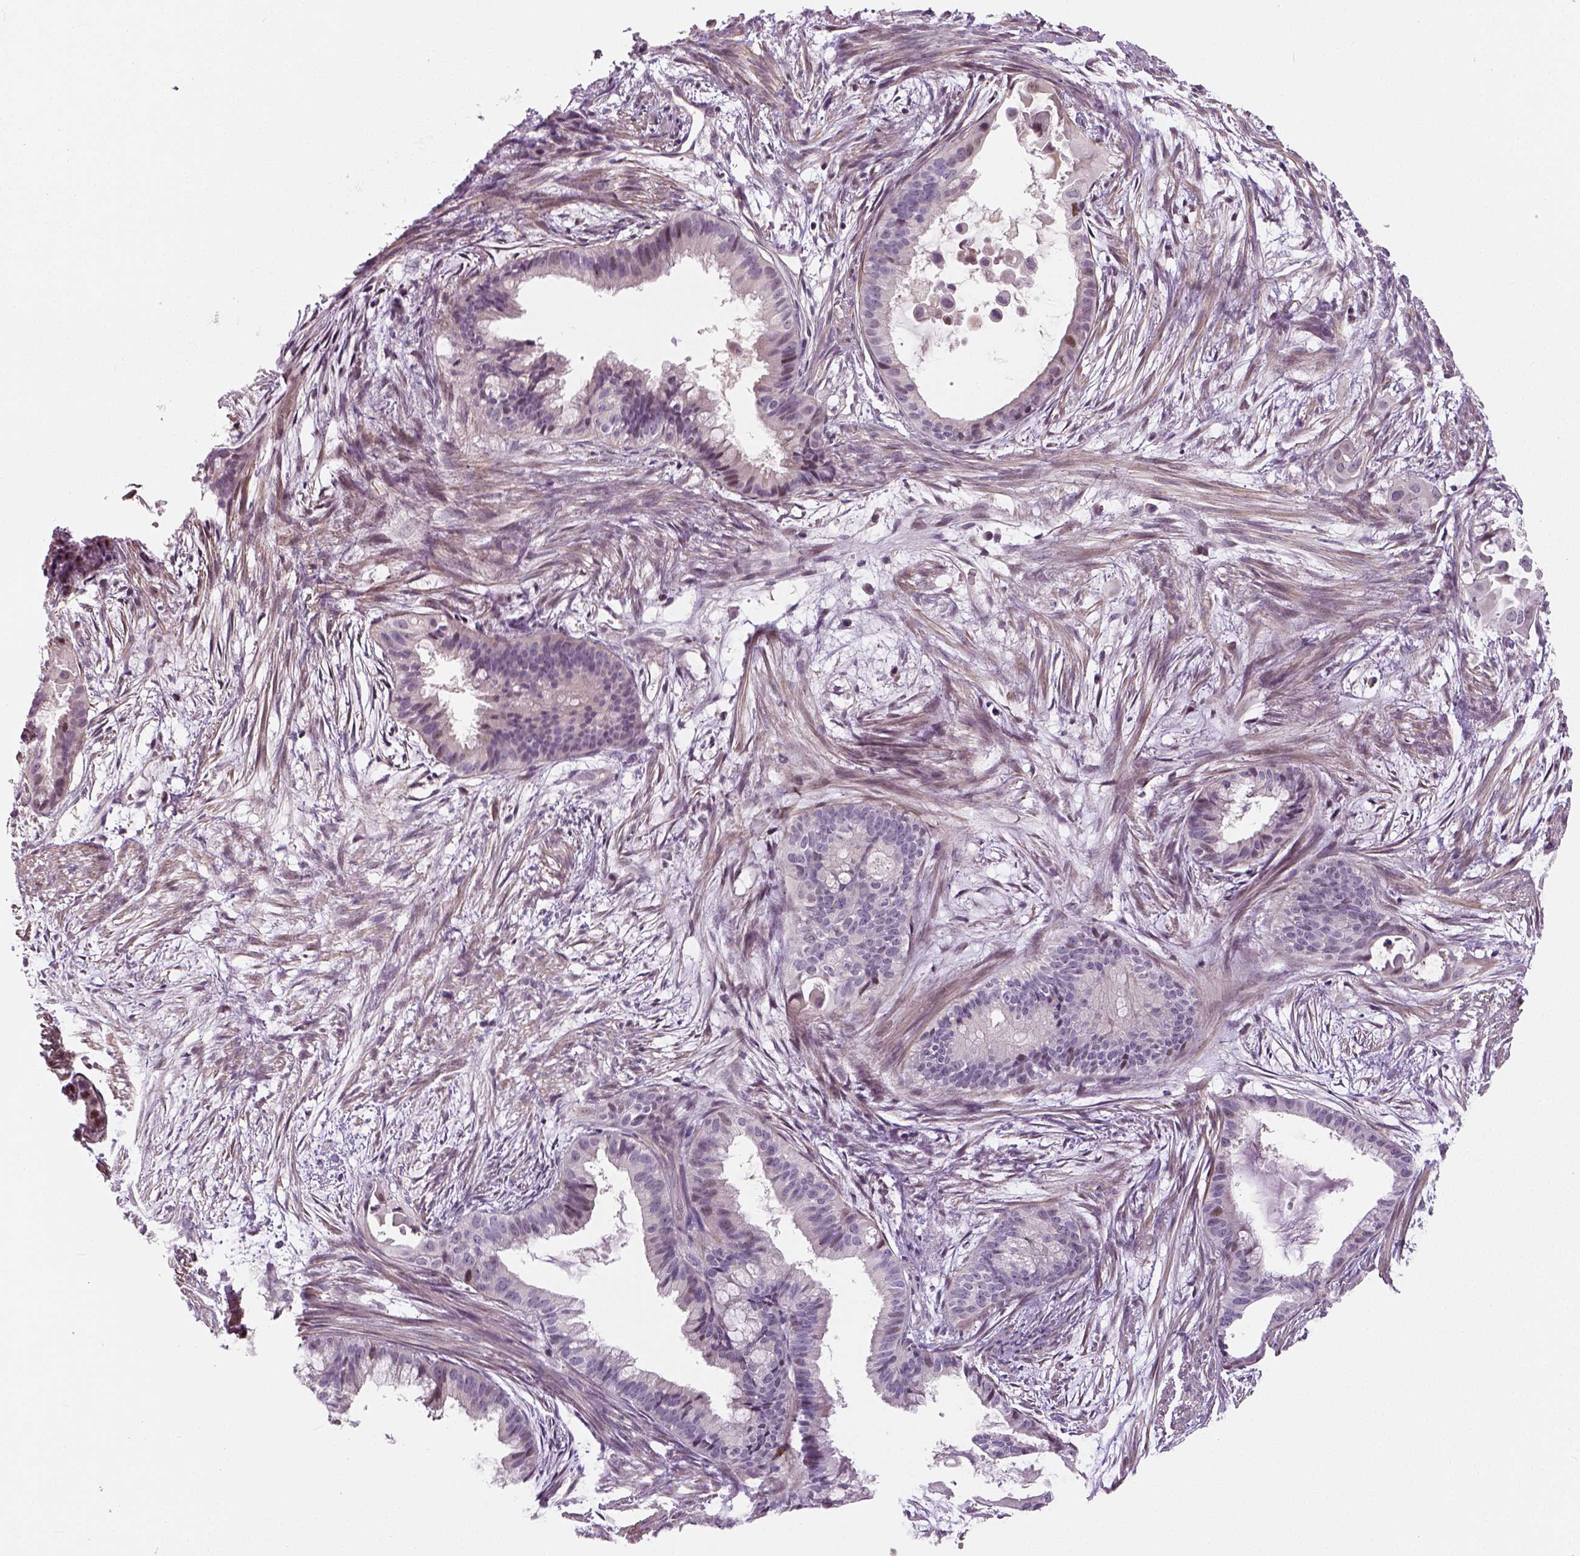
{"staining": {"intensity": "negative", "quantity": "none", "location": "none"}, "tissue": "endometrial cancer", "cell_type": "Tumor cells", "image_type": "cancer", "snomed": [{"axis": "morphology", "description": "Adenocarcinoma, NOS"}, {"axis": "topography", "description": "Endometrium"}], "caption": "This is an immunohistochemistry (IHC) histopathology image of endometrial adenocarcinoma. There is no expression in tumor cells.", "gene": "NECAB1", "patient": {"sex": "female", "age": 86}}